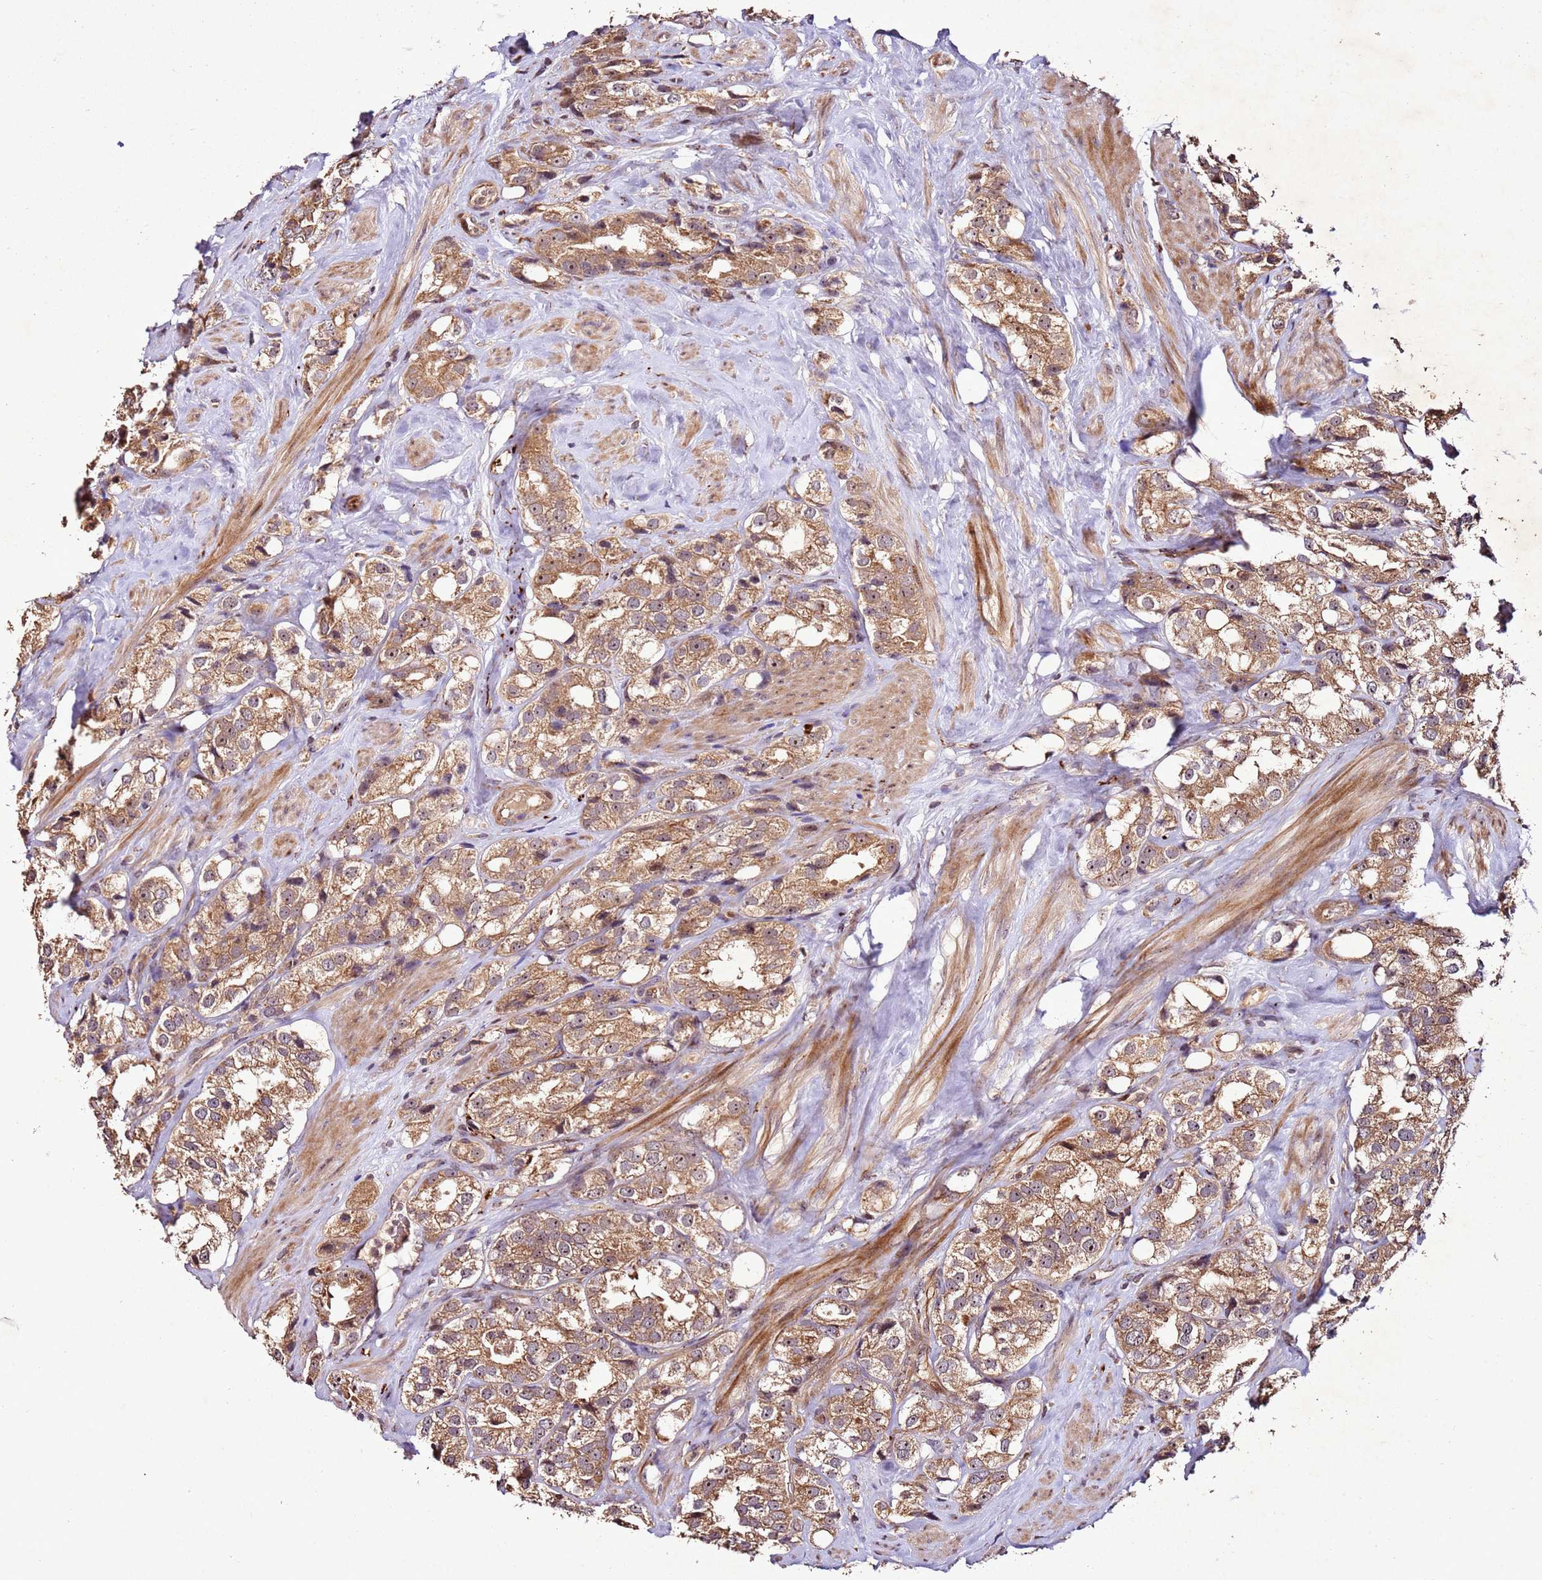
{"staining": {"intensity": "moderate", "quantity": ">75%", "location": "cytoplasmic/membranous"}, "tissue": "prostate cancer", "cell_type": "Tumor cells", "image_type": "cancer", "snomed": [{"axis": "morphology", "description": "Adenocarcinoma, NOS"}, {"axis": "topography", "description": "Prostate"}], "caption": "Immunohistochemical staining of human prostate cancer shows medium levels of moderate cytoplasmic/membranous protein staining in approximately >75% of tumor cells.", "gene": "PTMA", "patient": {"sex": "male", "age": 79}}